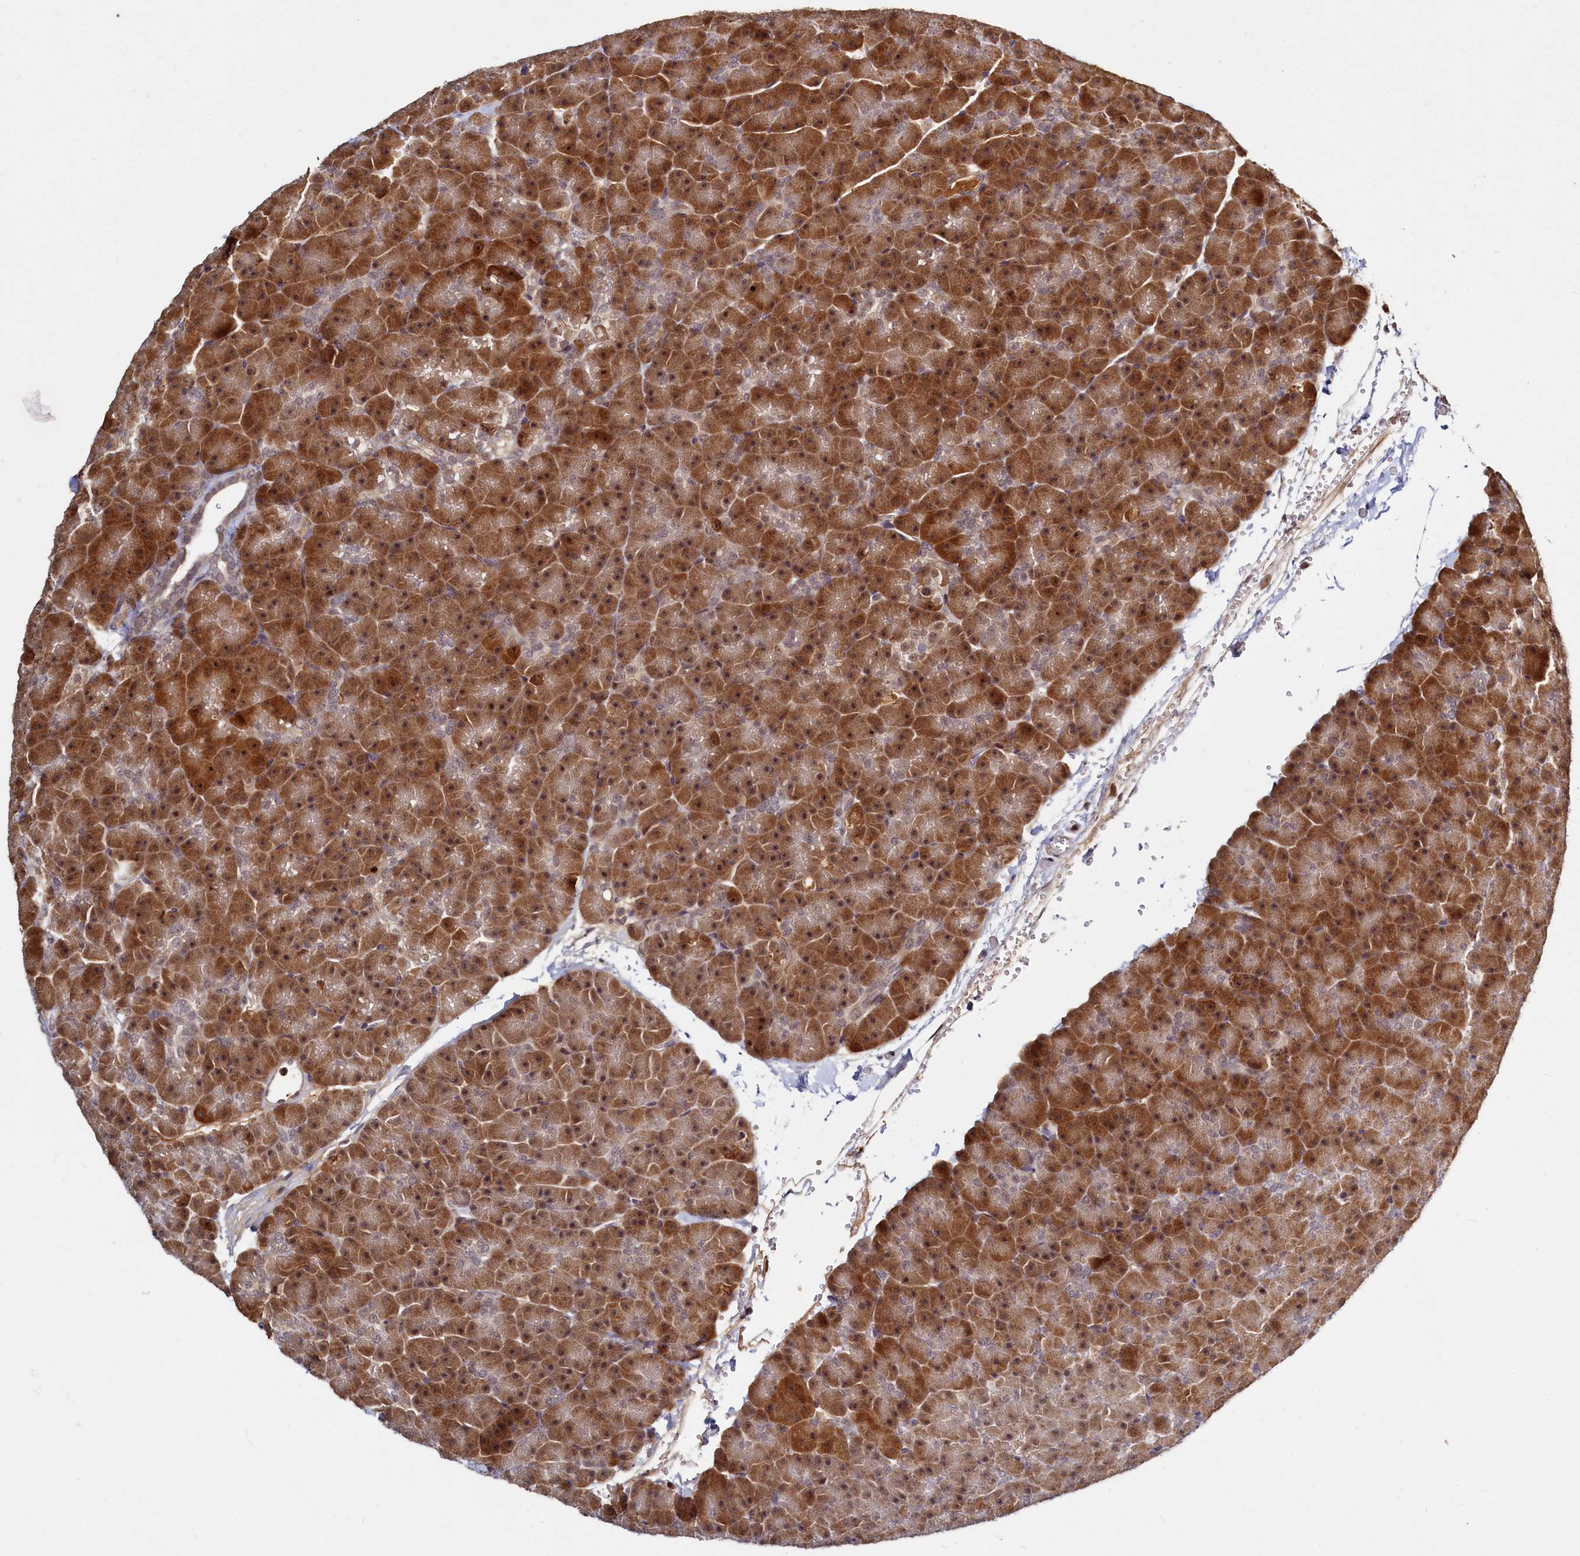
{"staining": {"intensity": "strong", "quantity": ">75%", "location": "cytoplasmic/membranous,nuclear"}, "tissue": "pancreas", "cell_type": "Exocrine glandular cells", "image_type": "normal", "snomed": [{"axis": "morphology", "description": "Normal tissue, NOS"}, {"axis": "topography", "description": "Pancreas"}], "caption": "Pancreas stained for a protein (brown) displays strong cytoplasmic/membranous,nuclear positive staining in approximately >75% of exocrine glandular cells.", "gene": "TRAPPC4", "patient": {"sex": "male", "age": 36}}